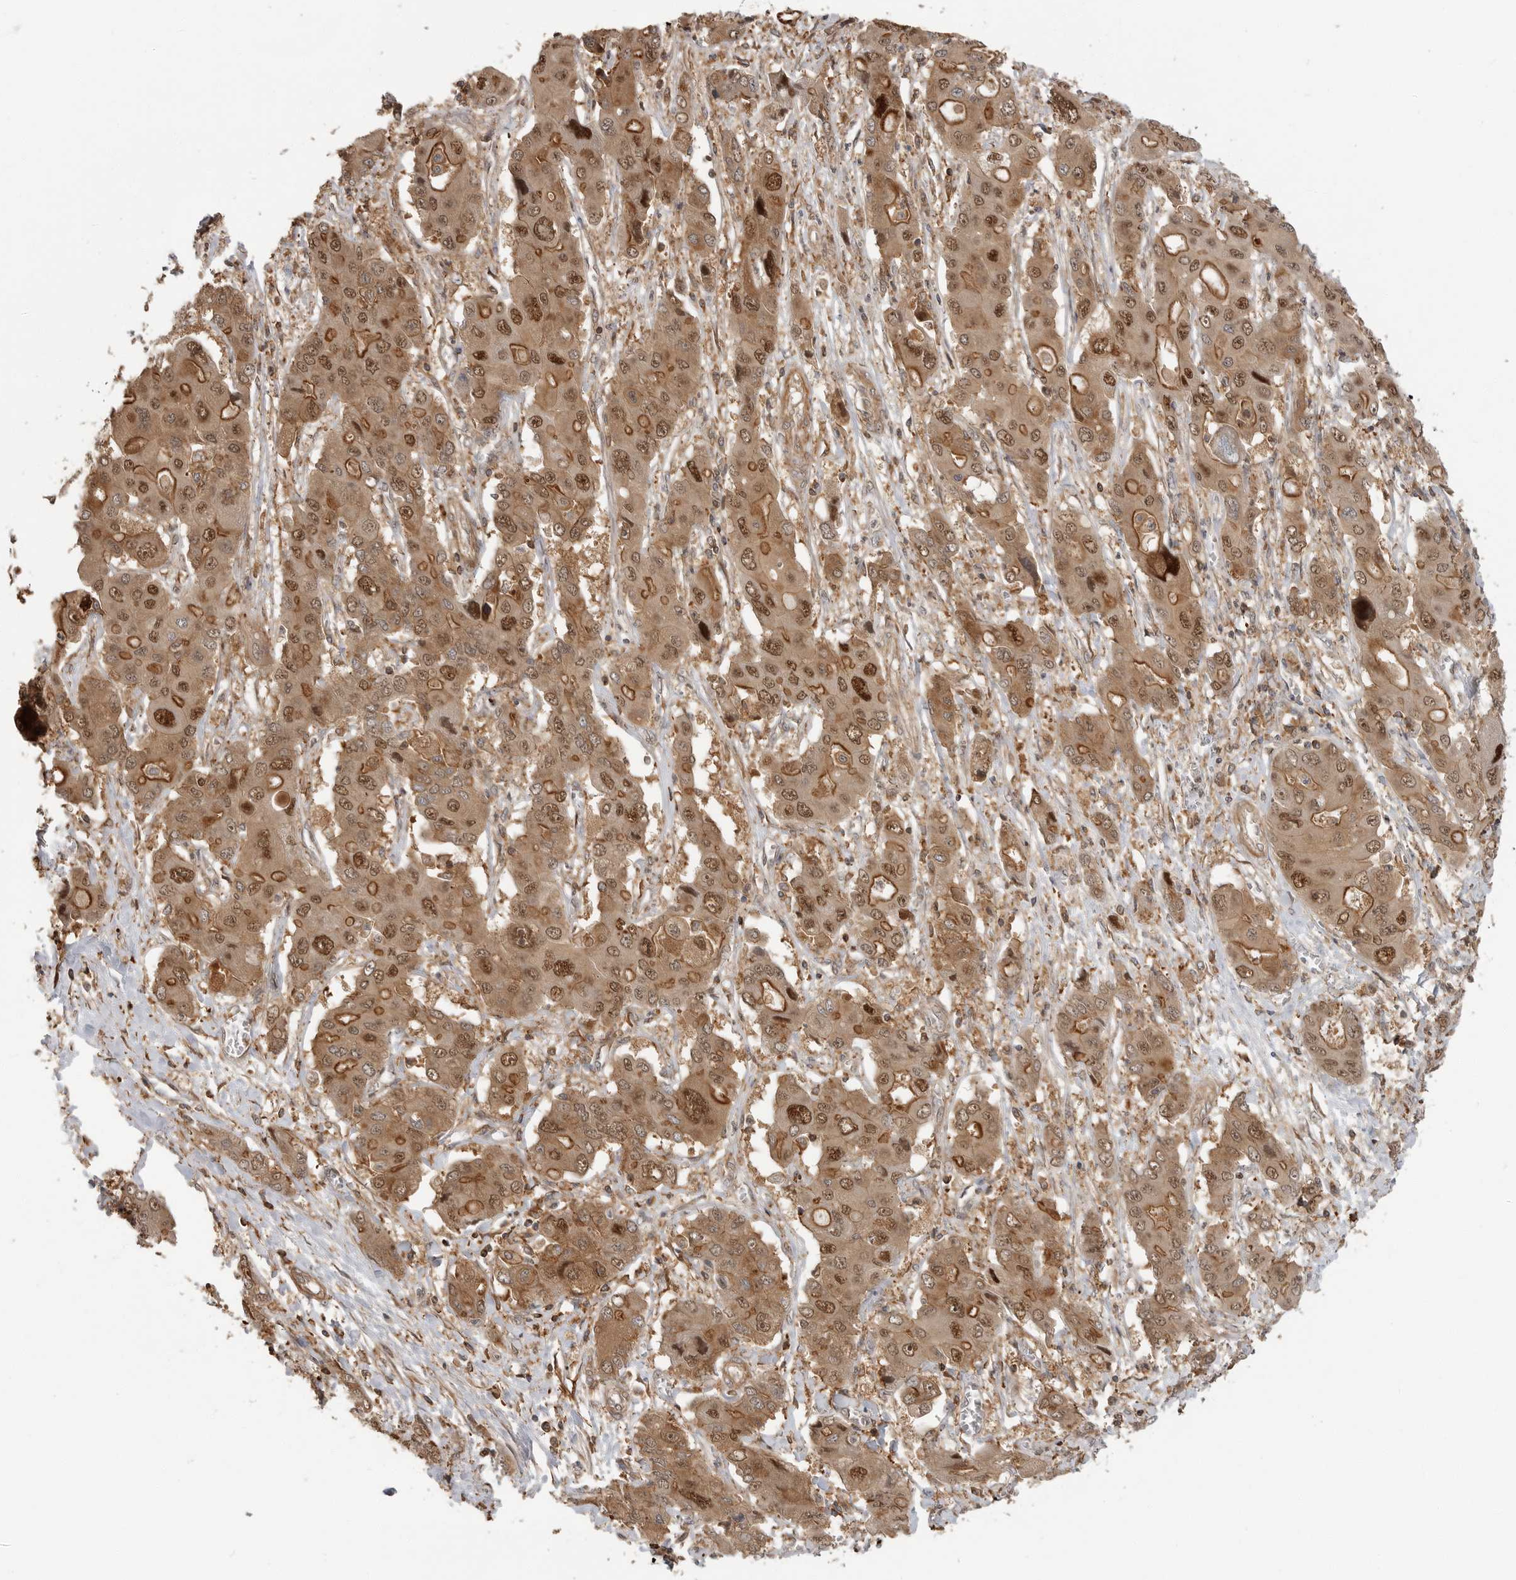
{"staining": {"intensity": "moderate", "quantity": ">75%", "location": "cytoplasmic/membranous,nuclear"}, "tissue": "liver cancer", "cell_type": "Tumor cells", "image_type": "cancer", "snomed": [{"axis": "morphology", "description": "Cholangiocarcinoma"}, {"axis": "topography", "description": "Liver"}], "caption": "This image displays immunohistochemistry (IHC) staining of liver cancer, with medium moderate cytoplasmic/membranous and nuclear positivity in about >75% of tumor cells.", "gene": "ERN1", "patient": {"sex": "male", "age": 67}}